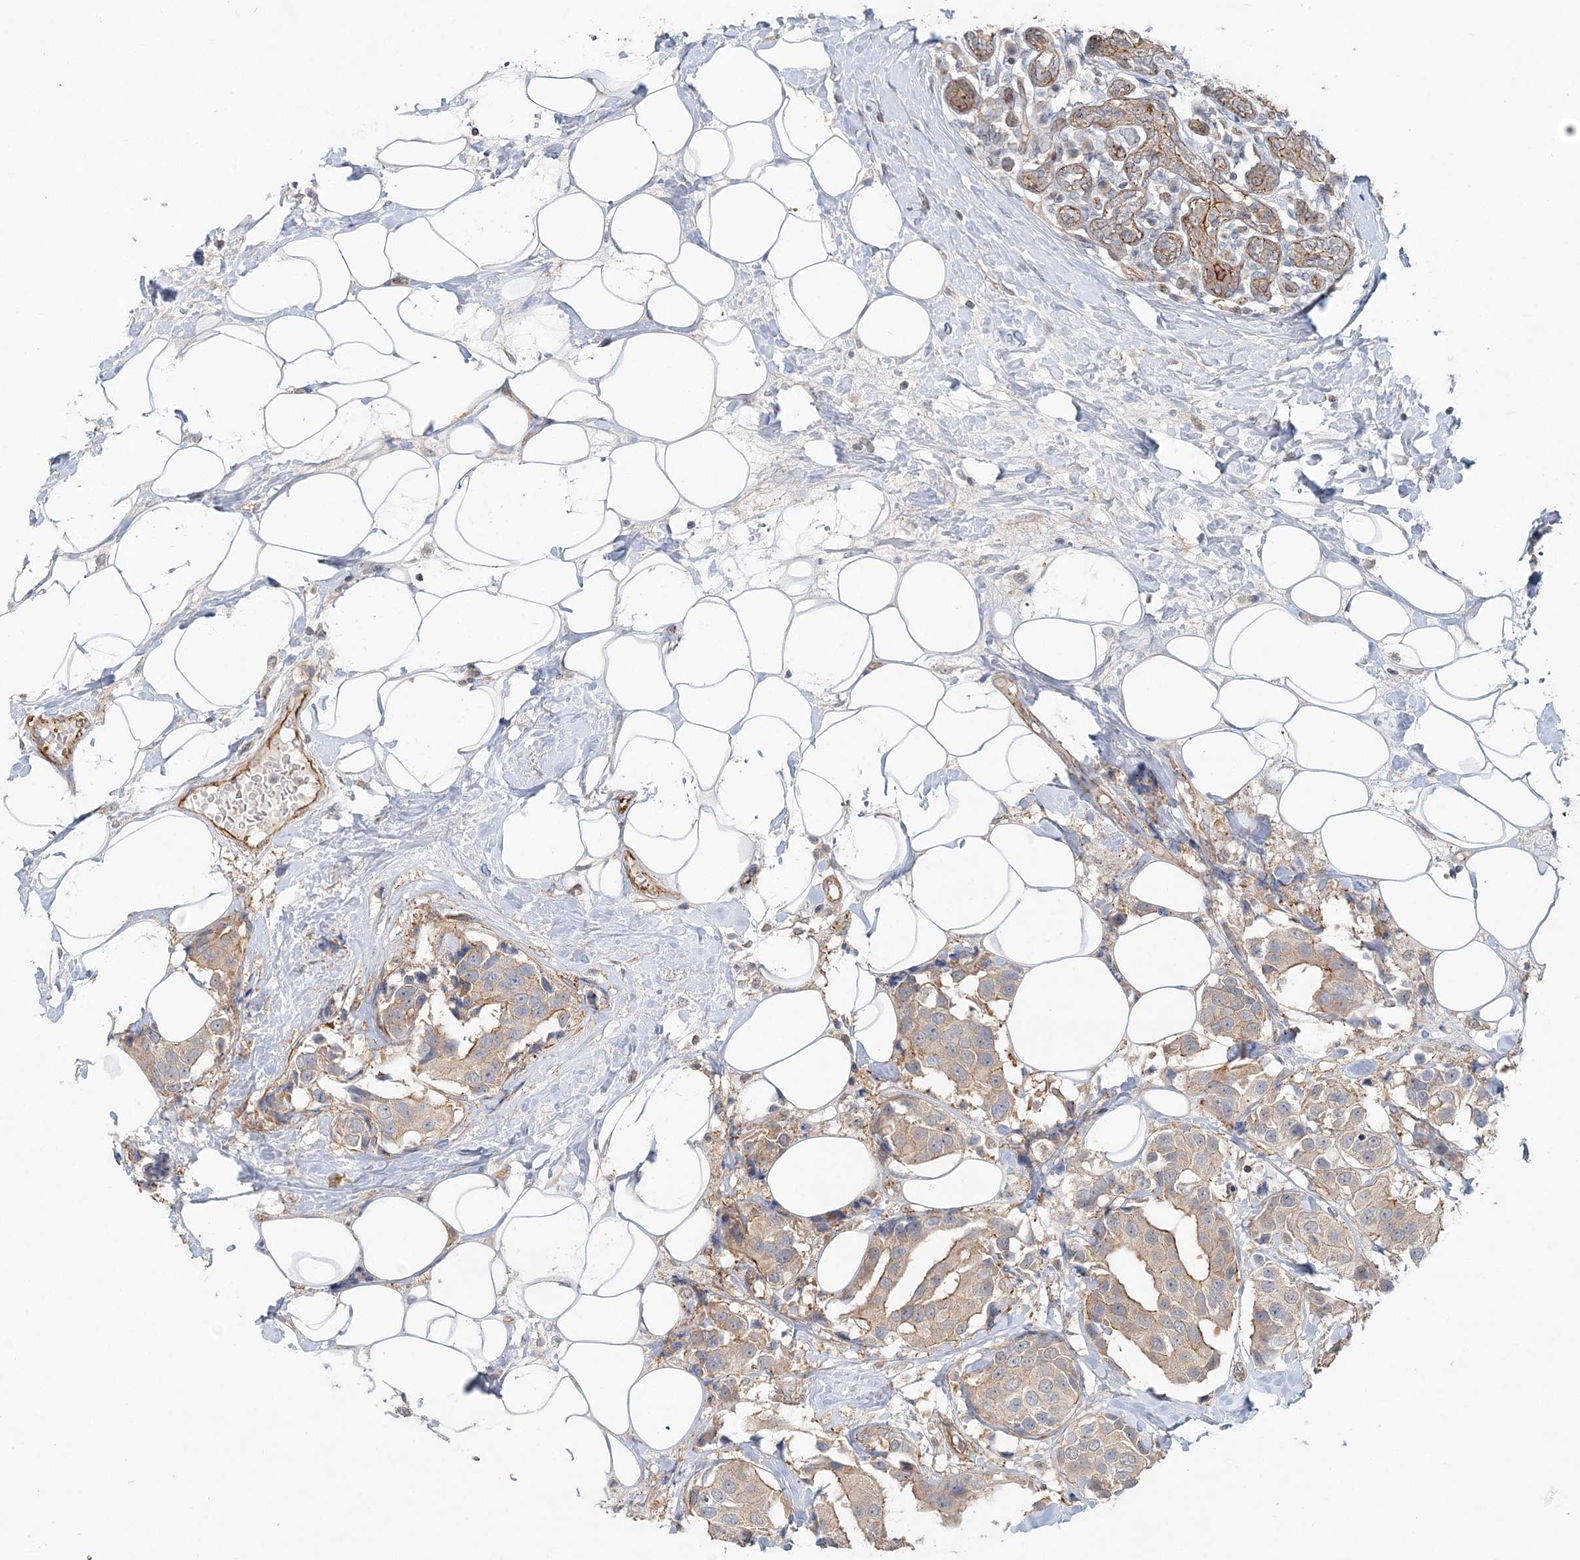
{"staining": {"intensity": "weak", "quantity": "25%-75%", "location": "cytoplasmic/membranous"}, "tissue": "breast cancer", "cell_type": "Tumor cells", "image_type": "cancer", "snomed": [{"axis": "morphology", "description": "Normal tissue, NOS"}, {"axis": "morphology", "description": "Duct carcinoma"}, {"axis": "topography", "description": "Breast"}], "caption": "Protein staining of breast invasive ductal carcinoma tissue demonstrates weak cytoplasmic/membranous staining in approximately 25%-75% of tumor cells.", "gene": "MAT2B", "patient": {"sex": "female", "age": 39}}